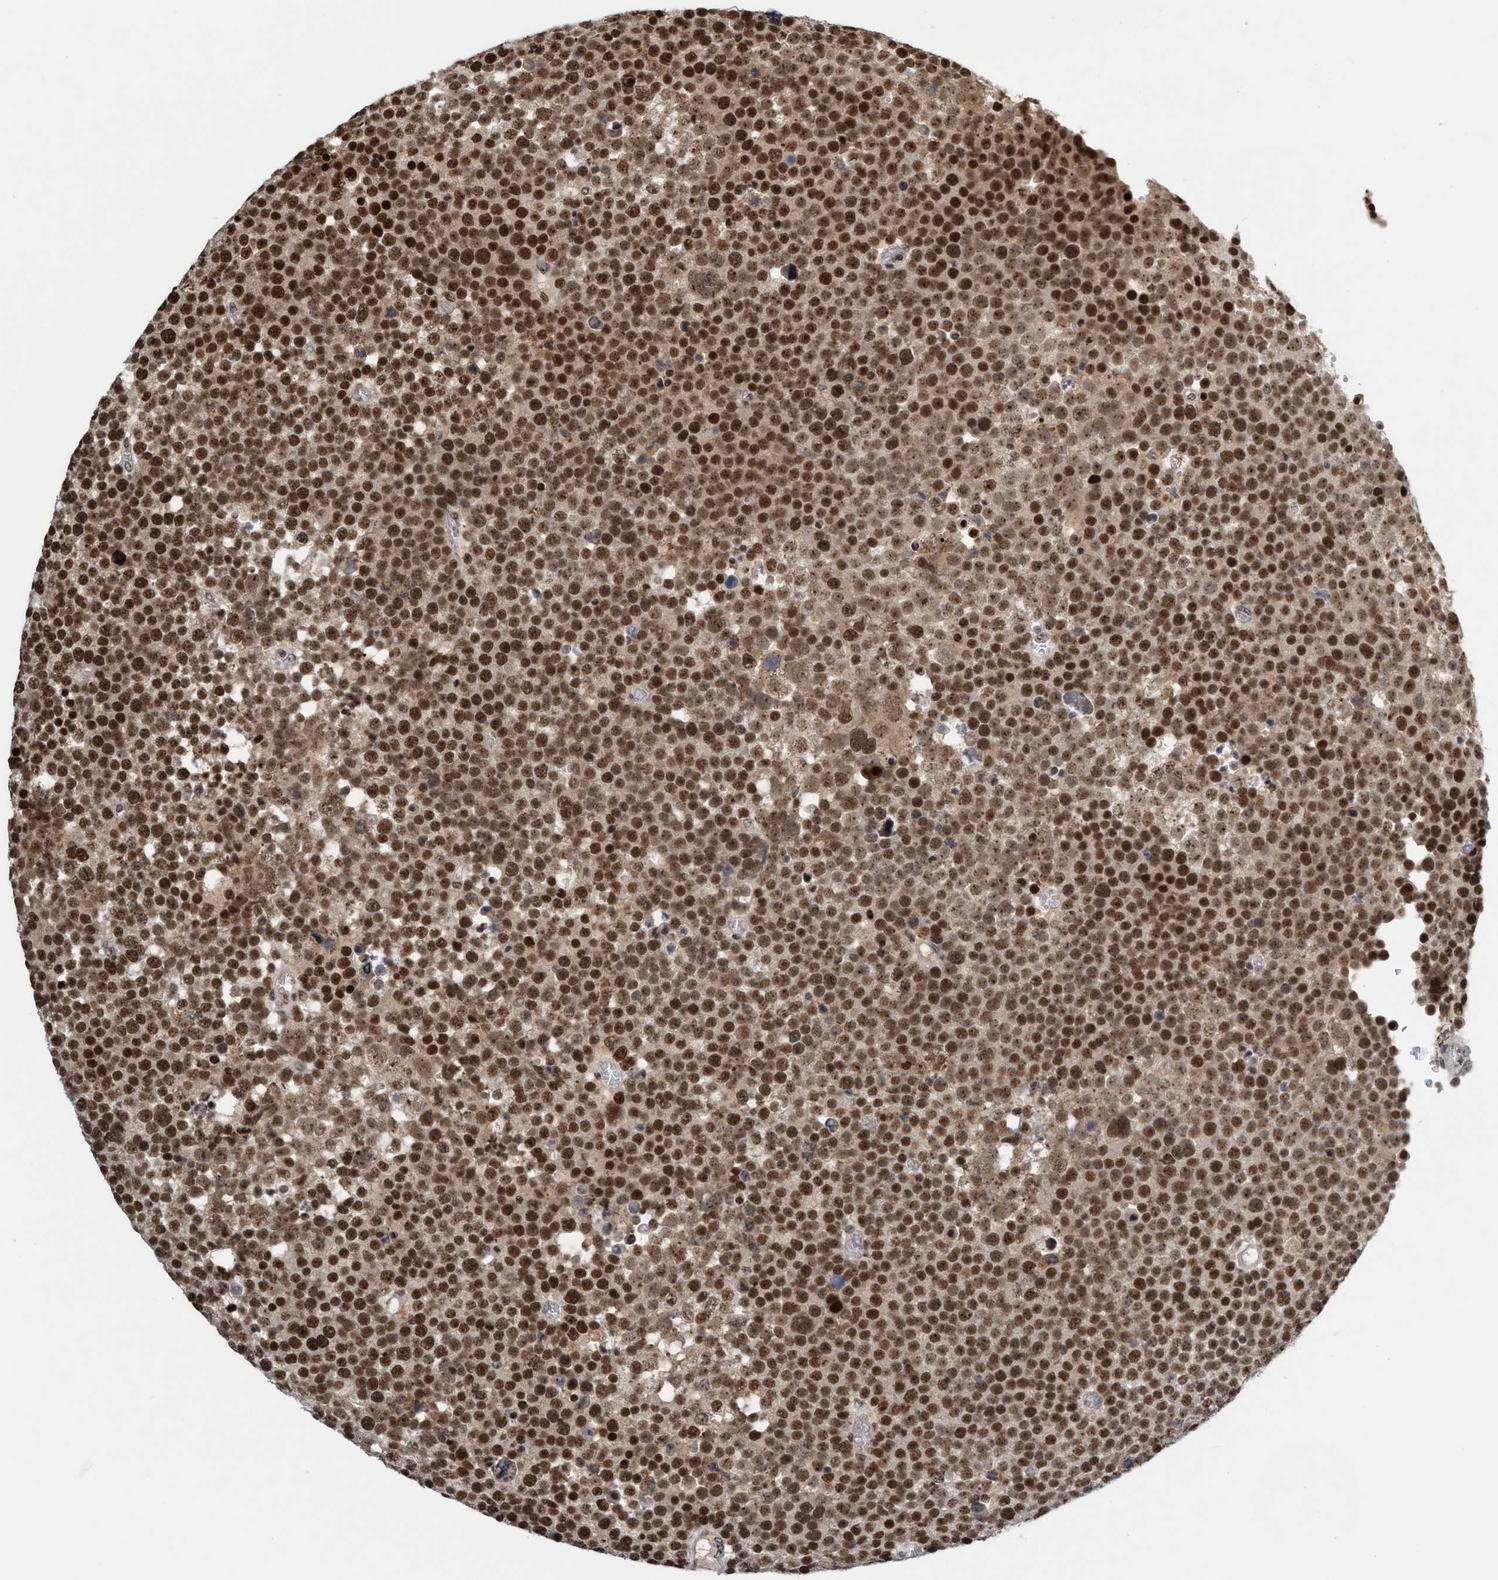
{"staining": {"intensity": "strong", "quantity": ">75%", "location": "nuclear"}, "tissue": "testis cancer", "cell_type": "Tumor cells", "image_type": "cancer", "snomed": [{"axis": "morphology", "description": "Seminoma, NOS"}, {"axis": "topography", "description": "Testis"}], "caption": "Testis cancer (seminoma) was stained to show a protein in brown. There is high levels of strong nuclear staining in approximately >75% of tumor cells.", "gene": "SMCR8", "patient": {"sex": "male", "age": 71}}